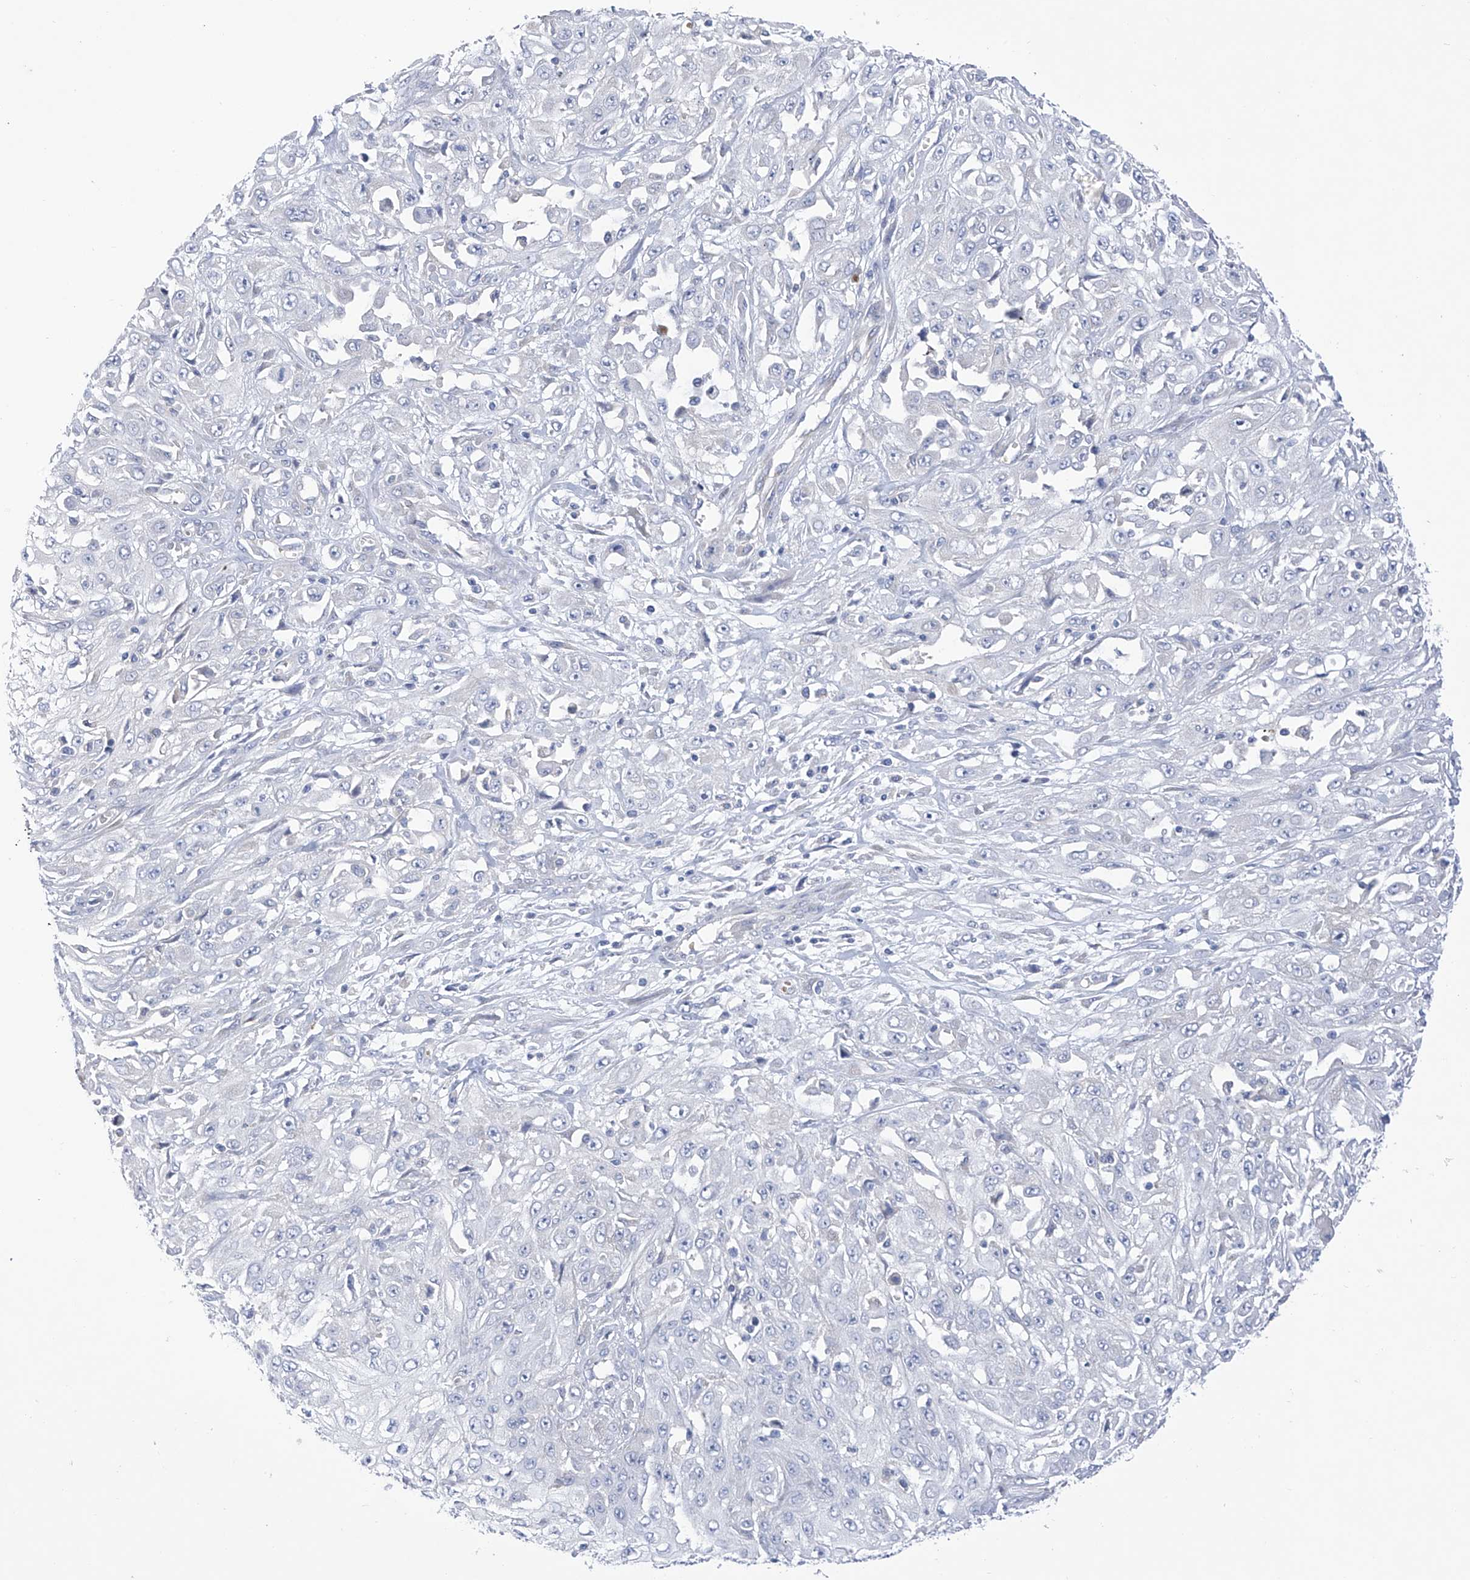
{"staining": {"intensity": "negative", "quantity": "none", "location": "none"}, "tissue": "skin cancer", "cell_type": "Tumor cells", "image_type": "cancer", "snomed": [{"axis": "morphology", "description": "Squamous cell carcinoma, NOS"}, {"axis": "morphology", "description": "Squamous cell carcinoma, metastatic, NOS"}, {"axis": "topography", "description": "Skin"}, {"axis": "topography", "description": "Lymph node"}], "caption": "A high-resolution photomicrograph shows immunohistochemistry staining of skin cancer (squamous cell carcinoma), which shows no significant positivity in tumor cells. (Brightfield microscopy of DAB (3,3'-diaminobenzidine) IHC at high magnification).", "gene": "SLCO4A1", "patient": {"sex": "male", "age": 75}}